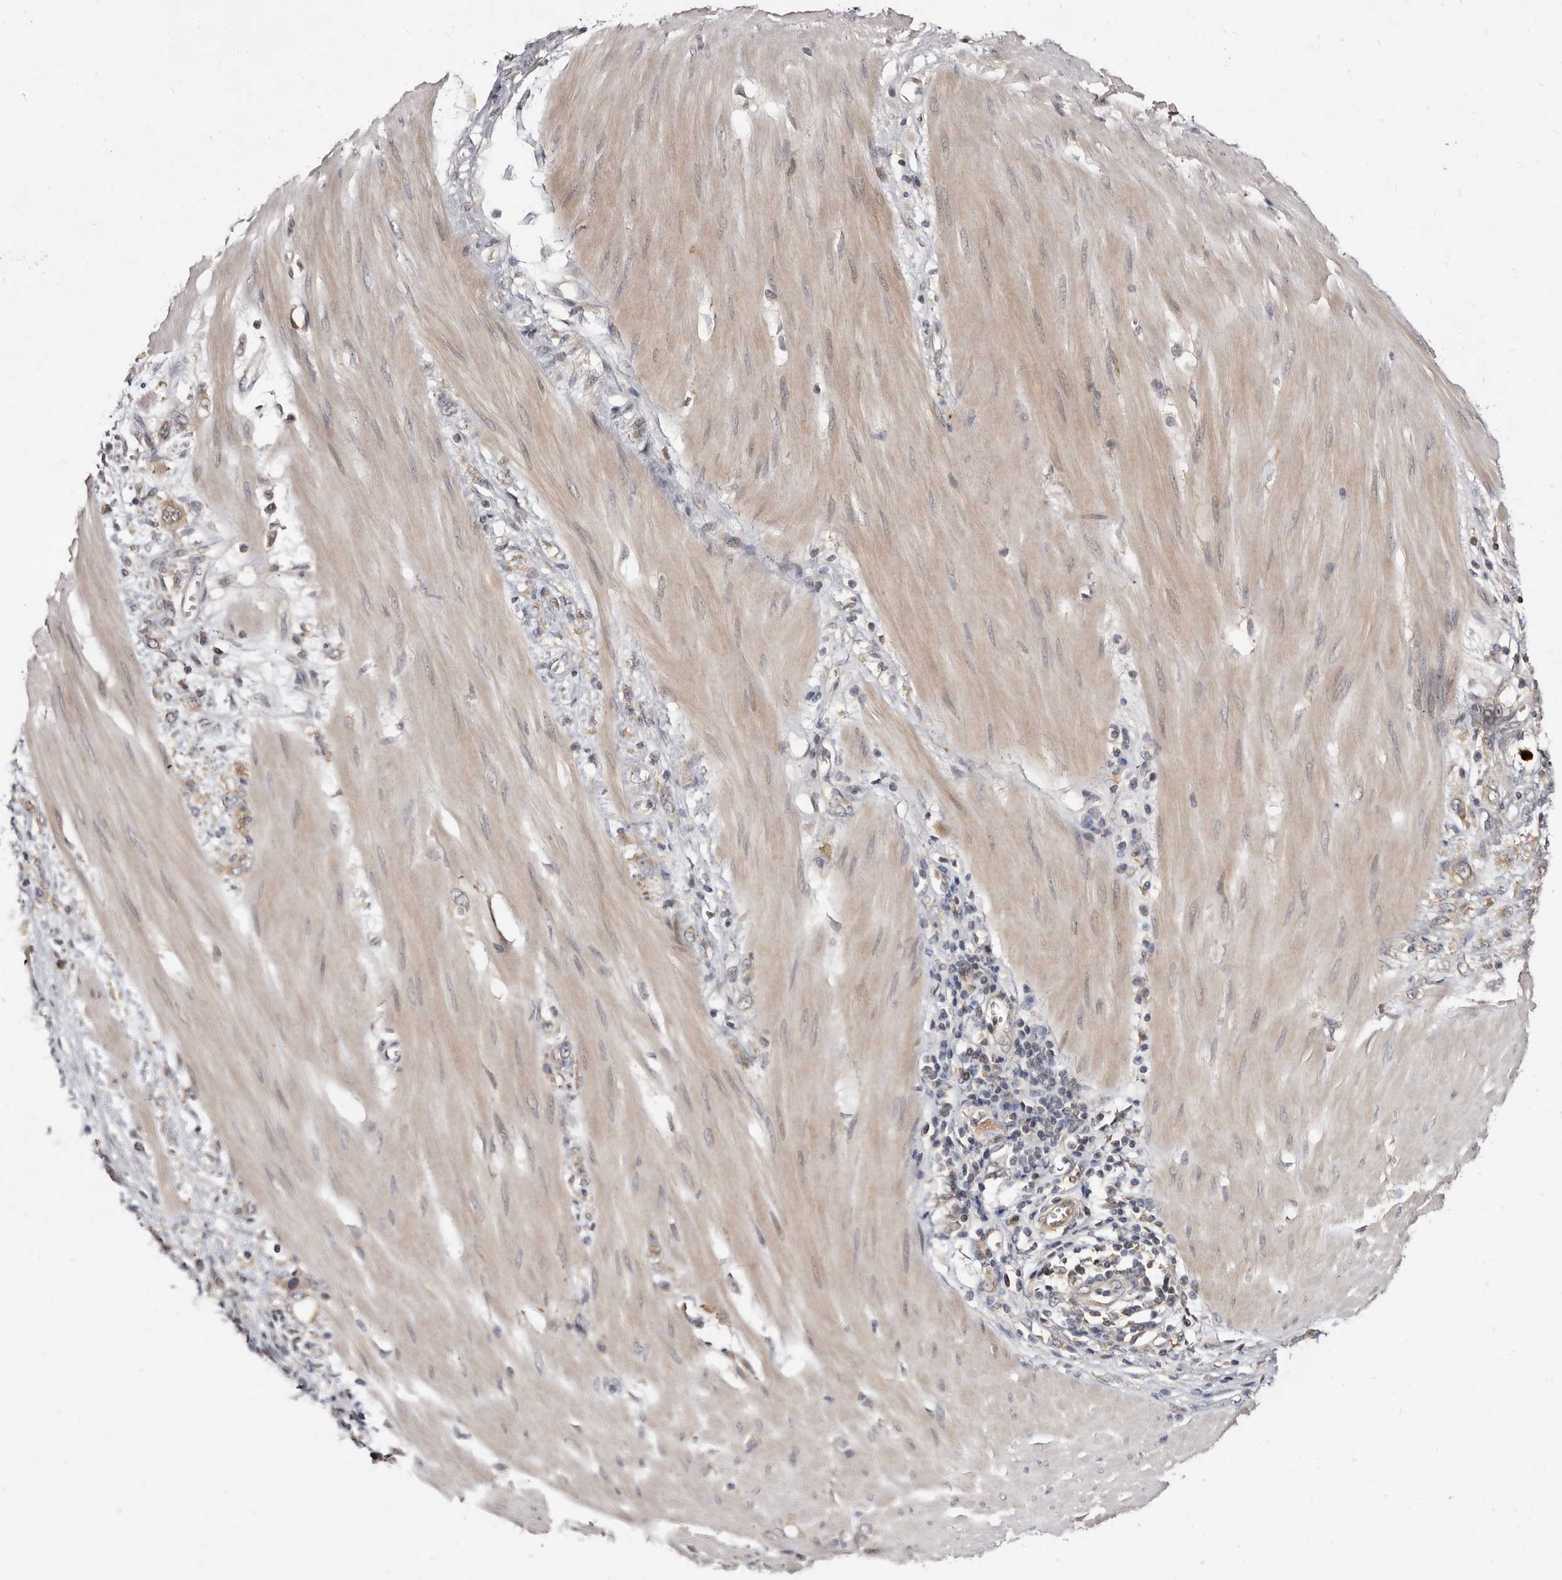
{"staining": {"intensity": "weak", "quantity": "<25%", "location": "cytoplasmic/membranous"}, "tissue": "stomach cancer", "cell_type": "Tumor cells", "image_type": "cancer", "snomed": [{"axis": "morphology", "description": "Adenocarcinoma, NOS"}, {"axis": "topography", "description": "Stomach"}], "caption": "Immunohistochemistry (IHC) histopathology image of neoplastic tissue: stomach cancer stained with DAB displays no significant protein staining in tumor cells.", "gene": "INAVA", "patient": {"sex": "female", "age": 76}}